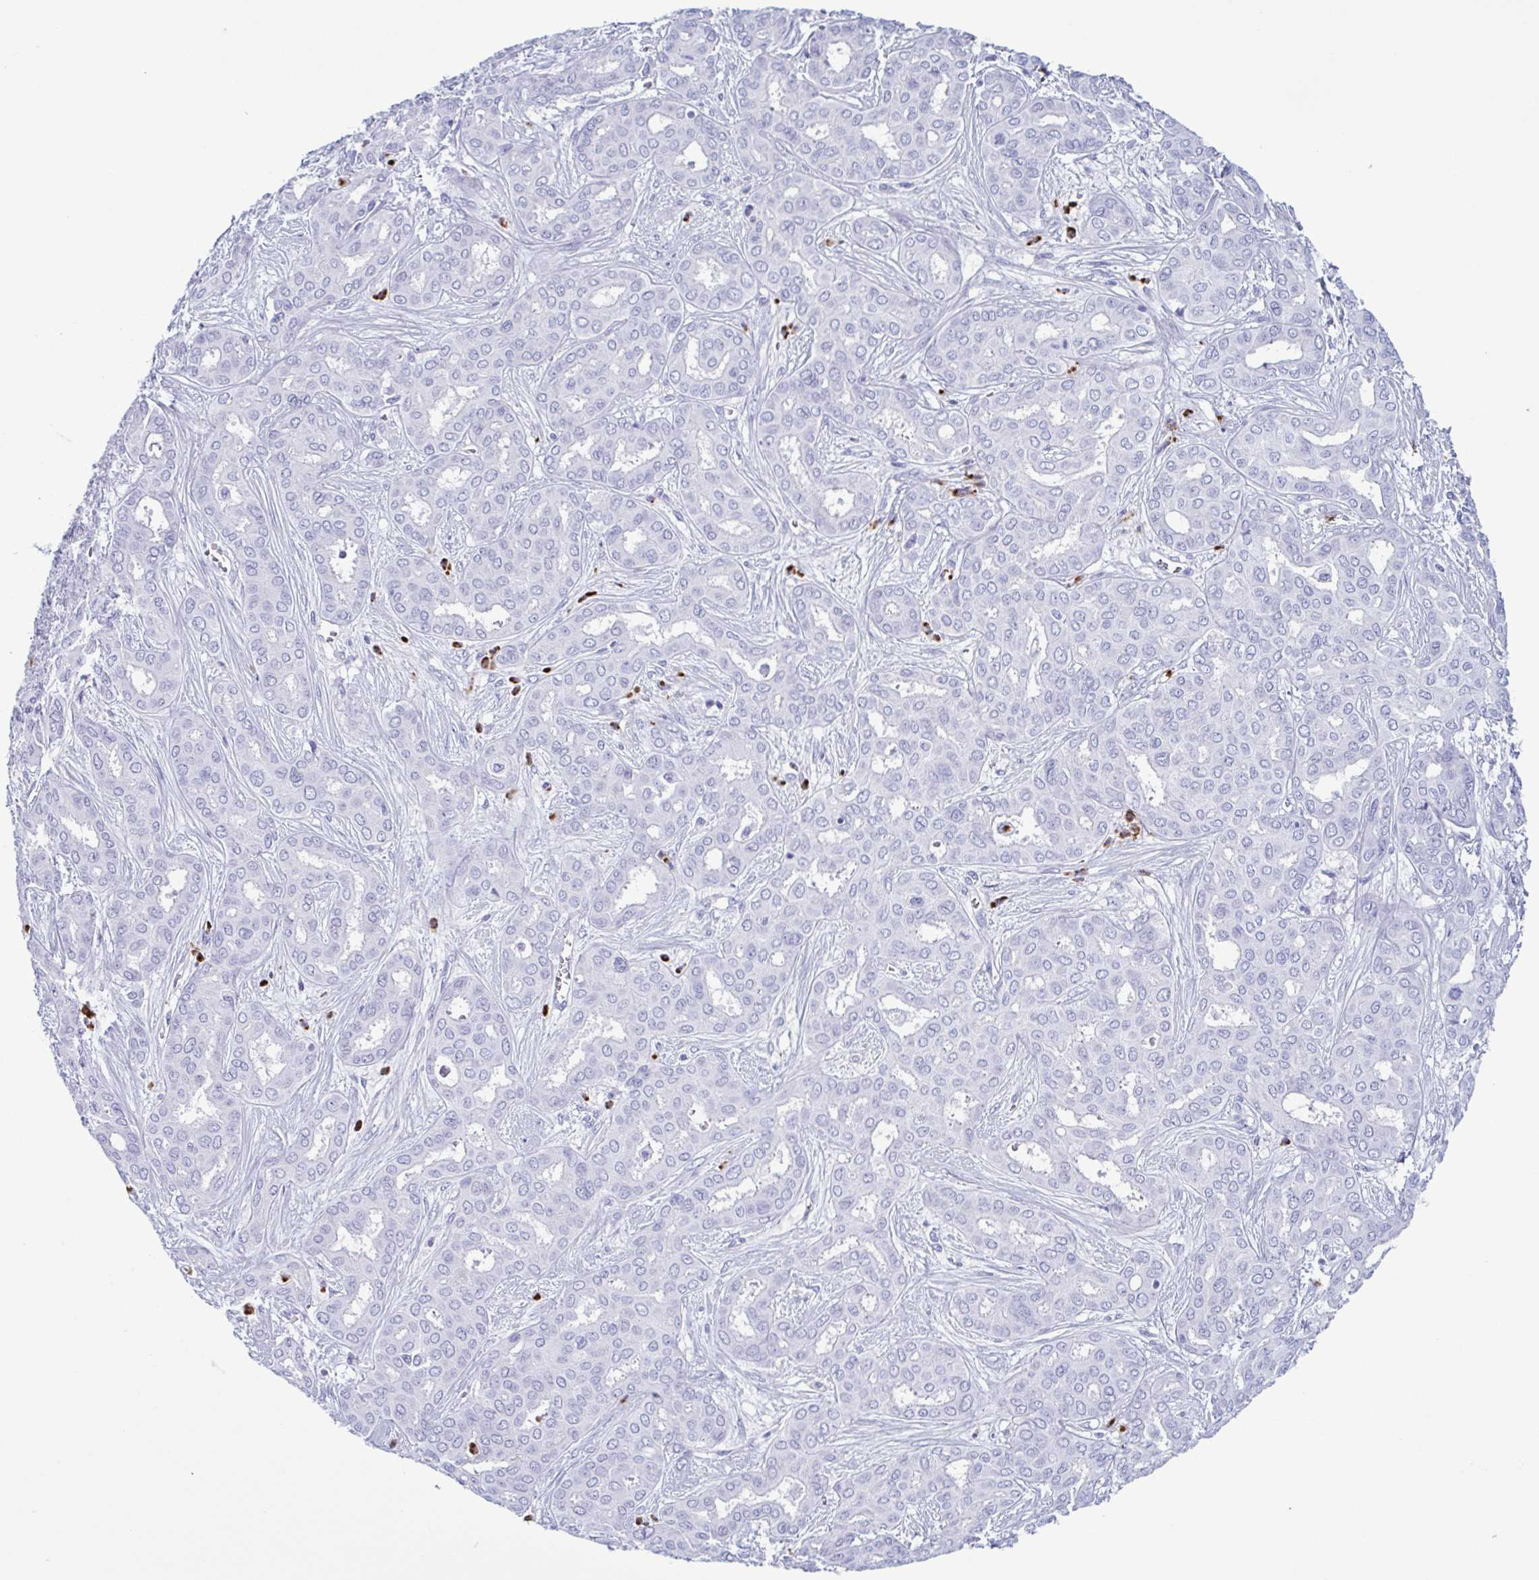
{"staining": {"intensity": "negative", "quantity": "none", "location": "none"}, "tissue": "liver cancer", "cell_type": "Tumor cells", "image_type": "cancer", "snomed": [{"axis": "morphology", "description": "Cholangiocarcinoma"}, {"axis": "topography", "description": "Liver"}], "caption": "The immunohistochemistry (IHC) histopathology image has no significant expression in tumor cells of liver cholangiocarcinoma tissue.", "gene": "LTF", "patient": {"sex": "female", "age": 64}}